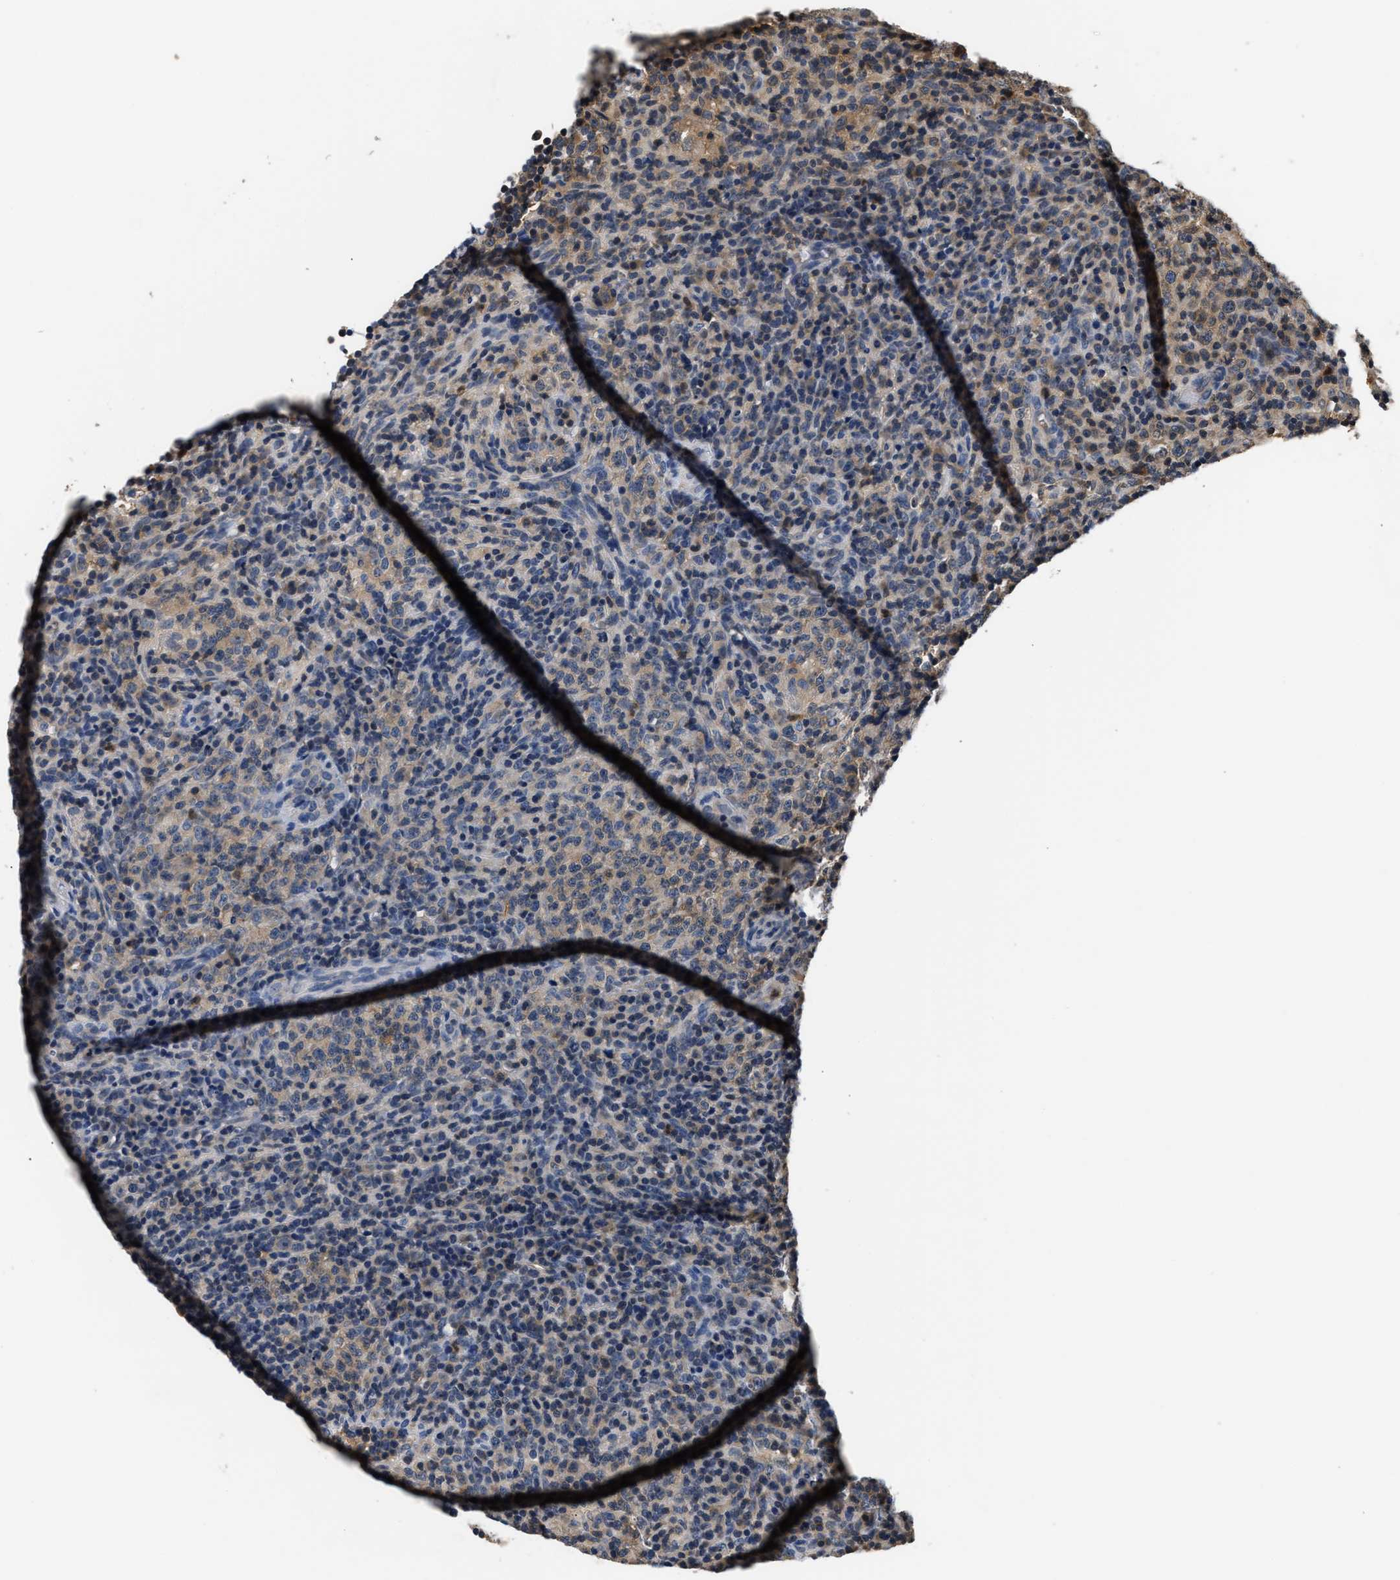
{"staining": {"intensity": "negative", "quantity": "none", "location": "none"}, "tissue": "lymphoma", "cell_type": "Tumor cells", "image_type": "cancer", "snomed": [{"axis": "morphology", "description": "Malignant lymphoma, non-Hodgkin's type, High grade"}, {"axis": "topography", "description": "Lymph node"}], "caption": "The photomicrograph demonstrates no staining of tumor cells in malignant lymphoma, non-Hodgkin's type (high-grade).", "gene": "GPI", "patient": {"sex": "female", "age": 76}}